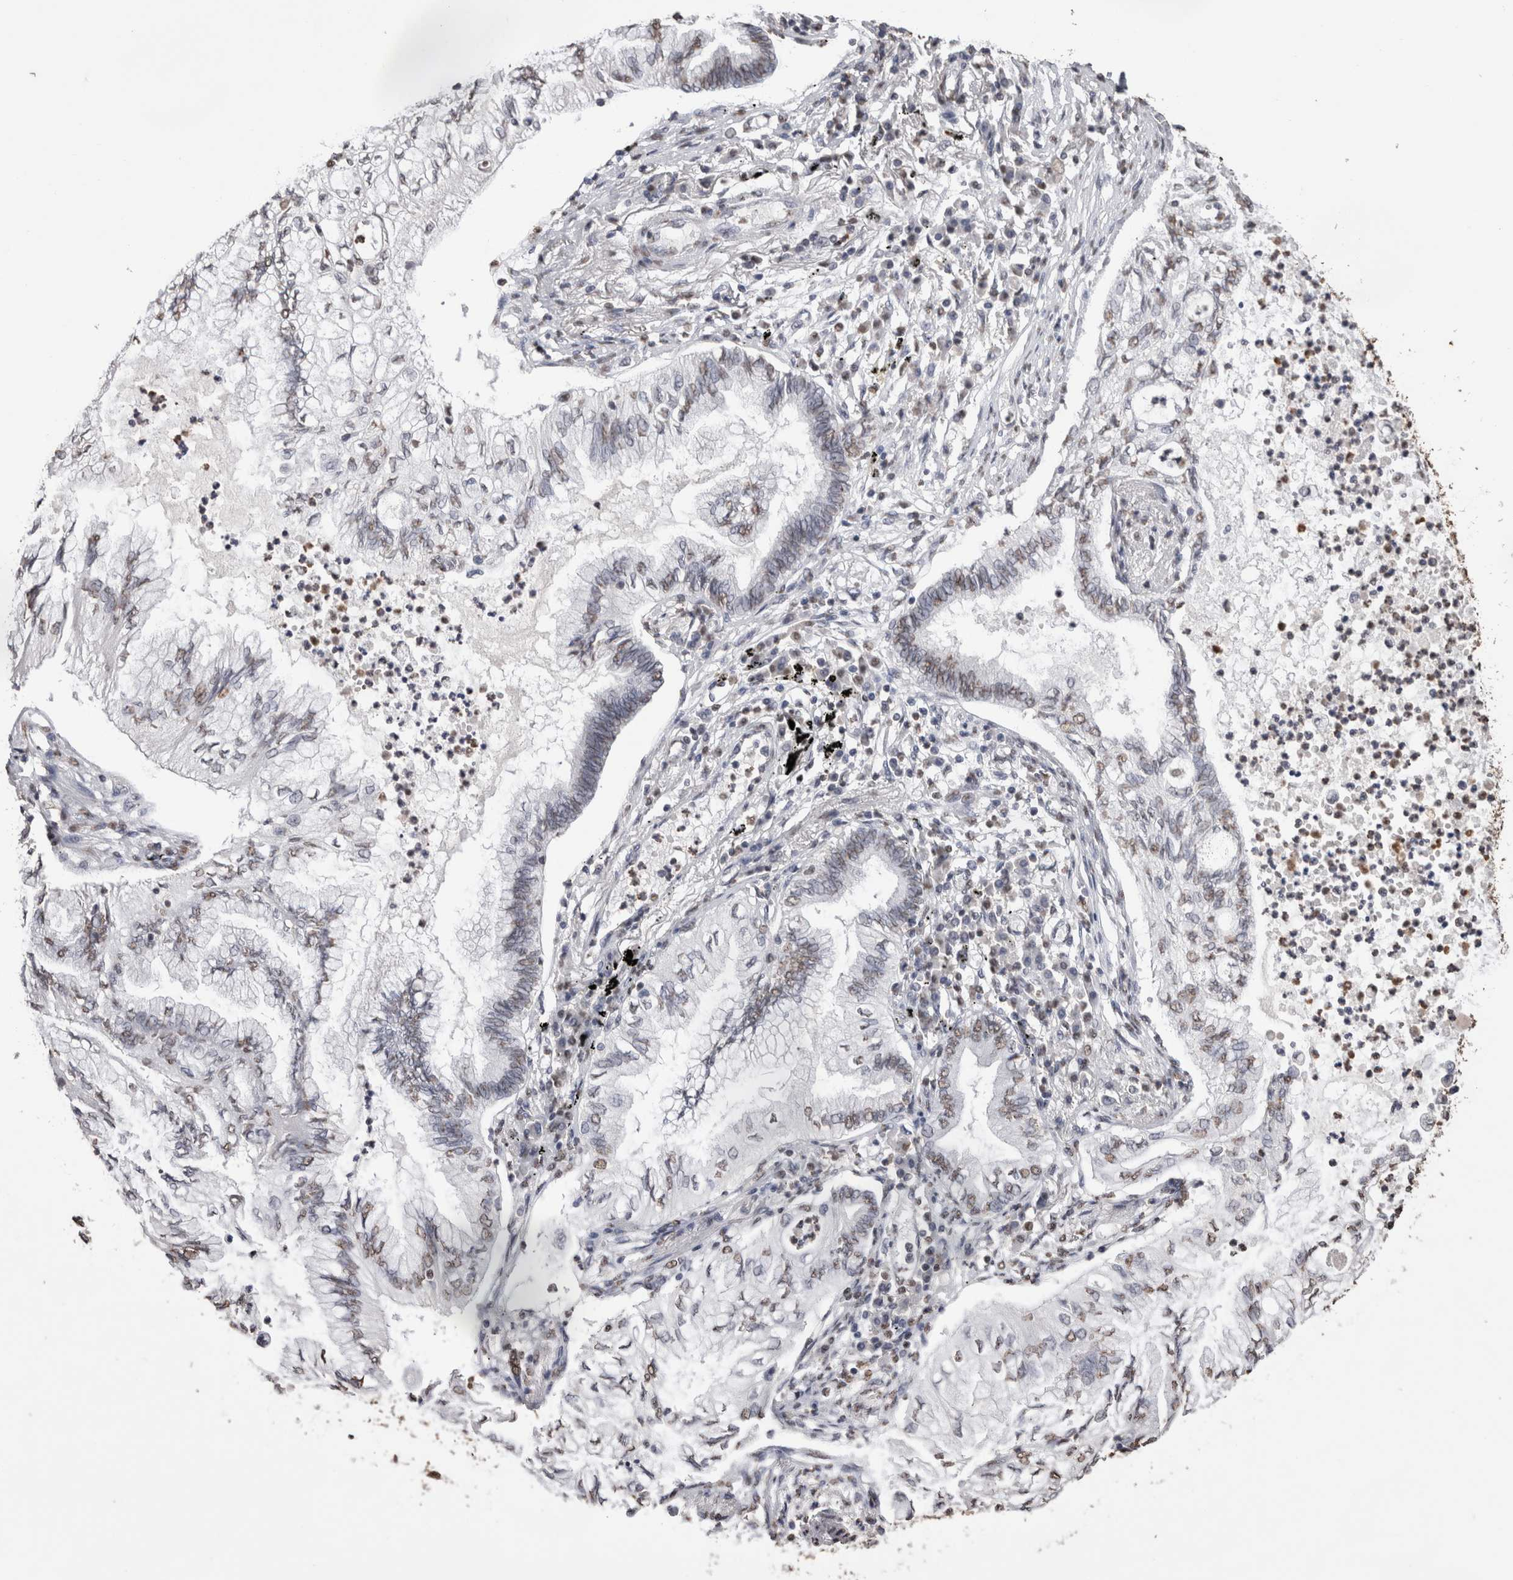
{"staining": {"intensity": "weak", "quantity": "<25%", "location": "nuclear"}, "tissue": "lung cancer", "cell_type": "Tumor cells", "image_type": "cancer", "snomed": [{"axis": "morphology", "description": "Normal tissue, NOS"}, {"axis": "morphology", "description": "Adenocarcinoma, NOS"}, {"axis": "topography", "description": "Bronchus"}, {"axis": "topography", "description": "Lung"}], "caption": "This is an immunohistochemistry (IHC) photomicrograph of human adenocarcinoma (lung). There is no positivity in tumor cells.", "gene": "NTHL1", "patient": {"sex": "female", "age": 70}}